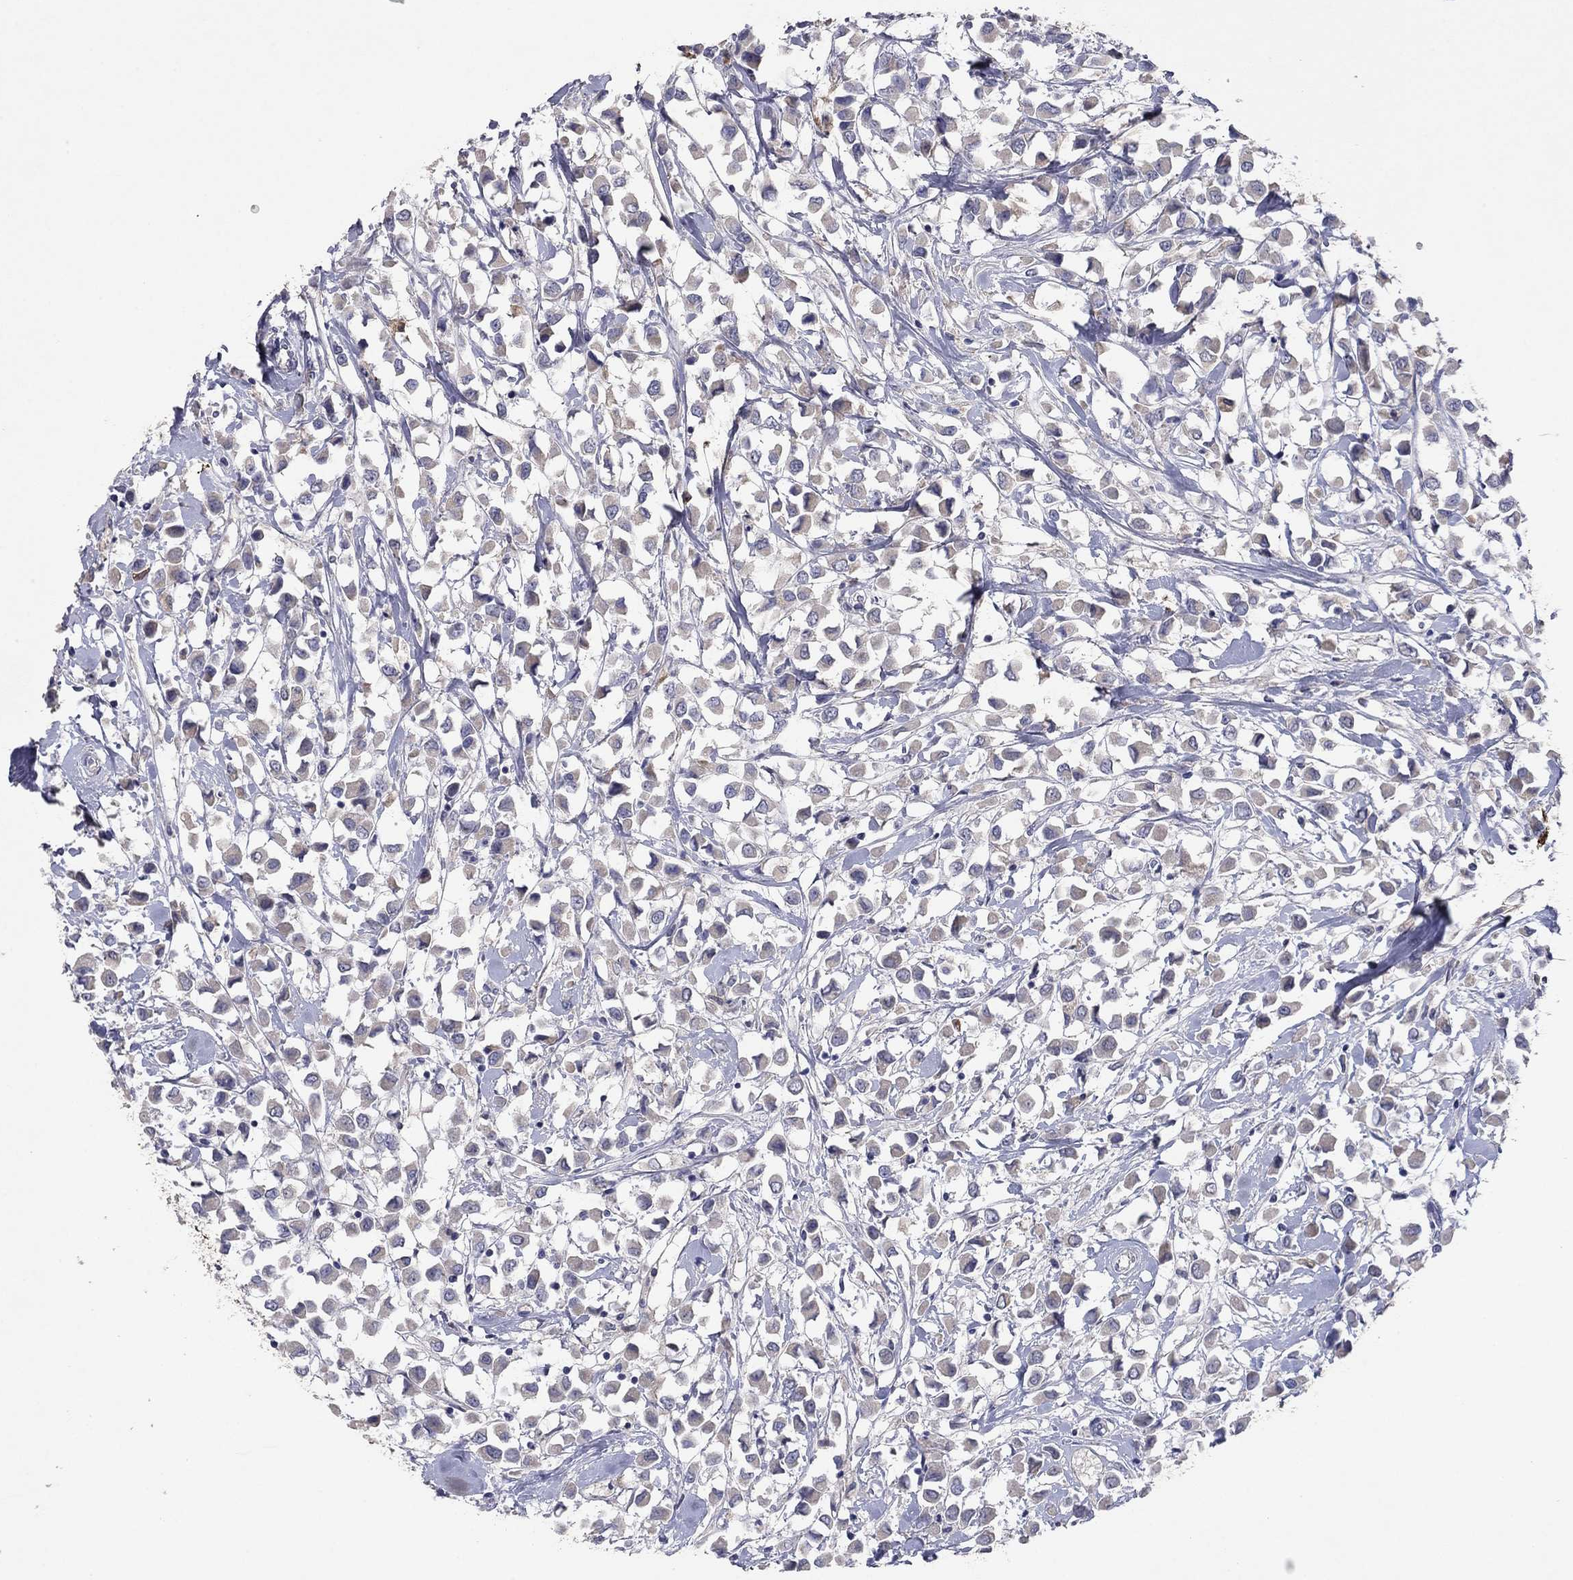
{"staining": {"intensity": "negative", "quantity": "none", "location": "none"}, "tissue": "breast cancer", "cell_type": "Tumor cells", "image_type": "cancer", "snomed": [{"axis": "morphology", "description": "Duct carcinoma"}, {"axis": "topography", "description": "Breast"}], "caption": "An IHC micrograph of breast cancer is shown. There is no staining in tumor cells of breast cancer. (DAB IHC, high magnification).", "gene": "PTGDS", "patient": {"sex": "female", "age": 61}}